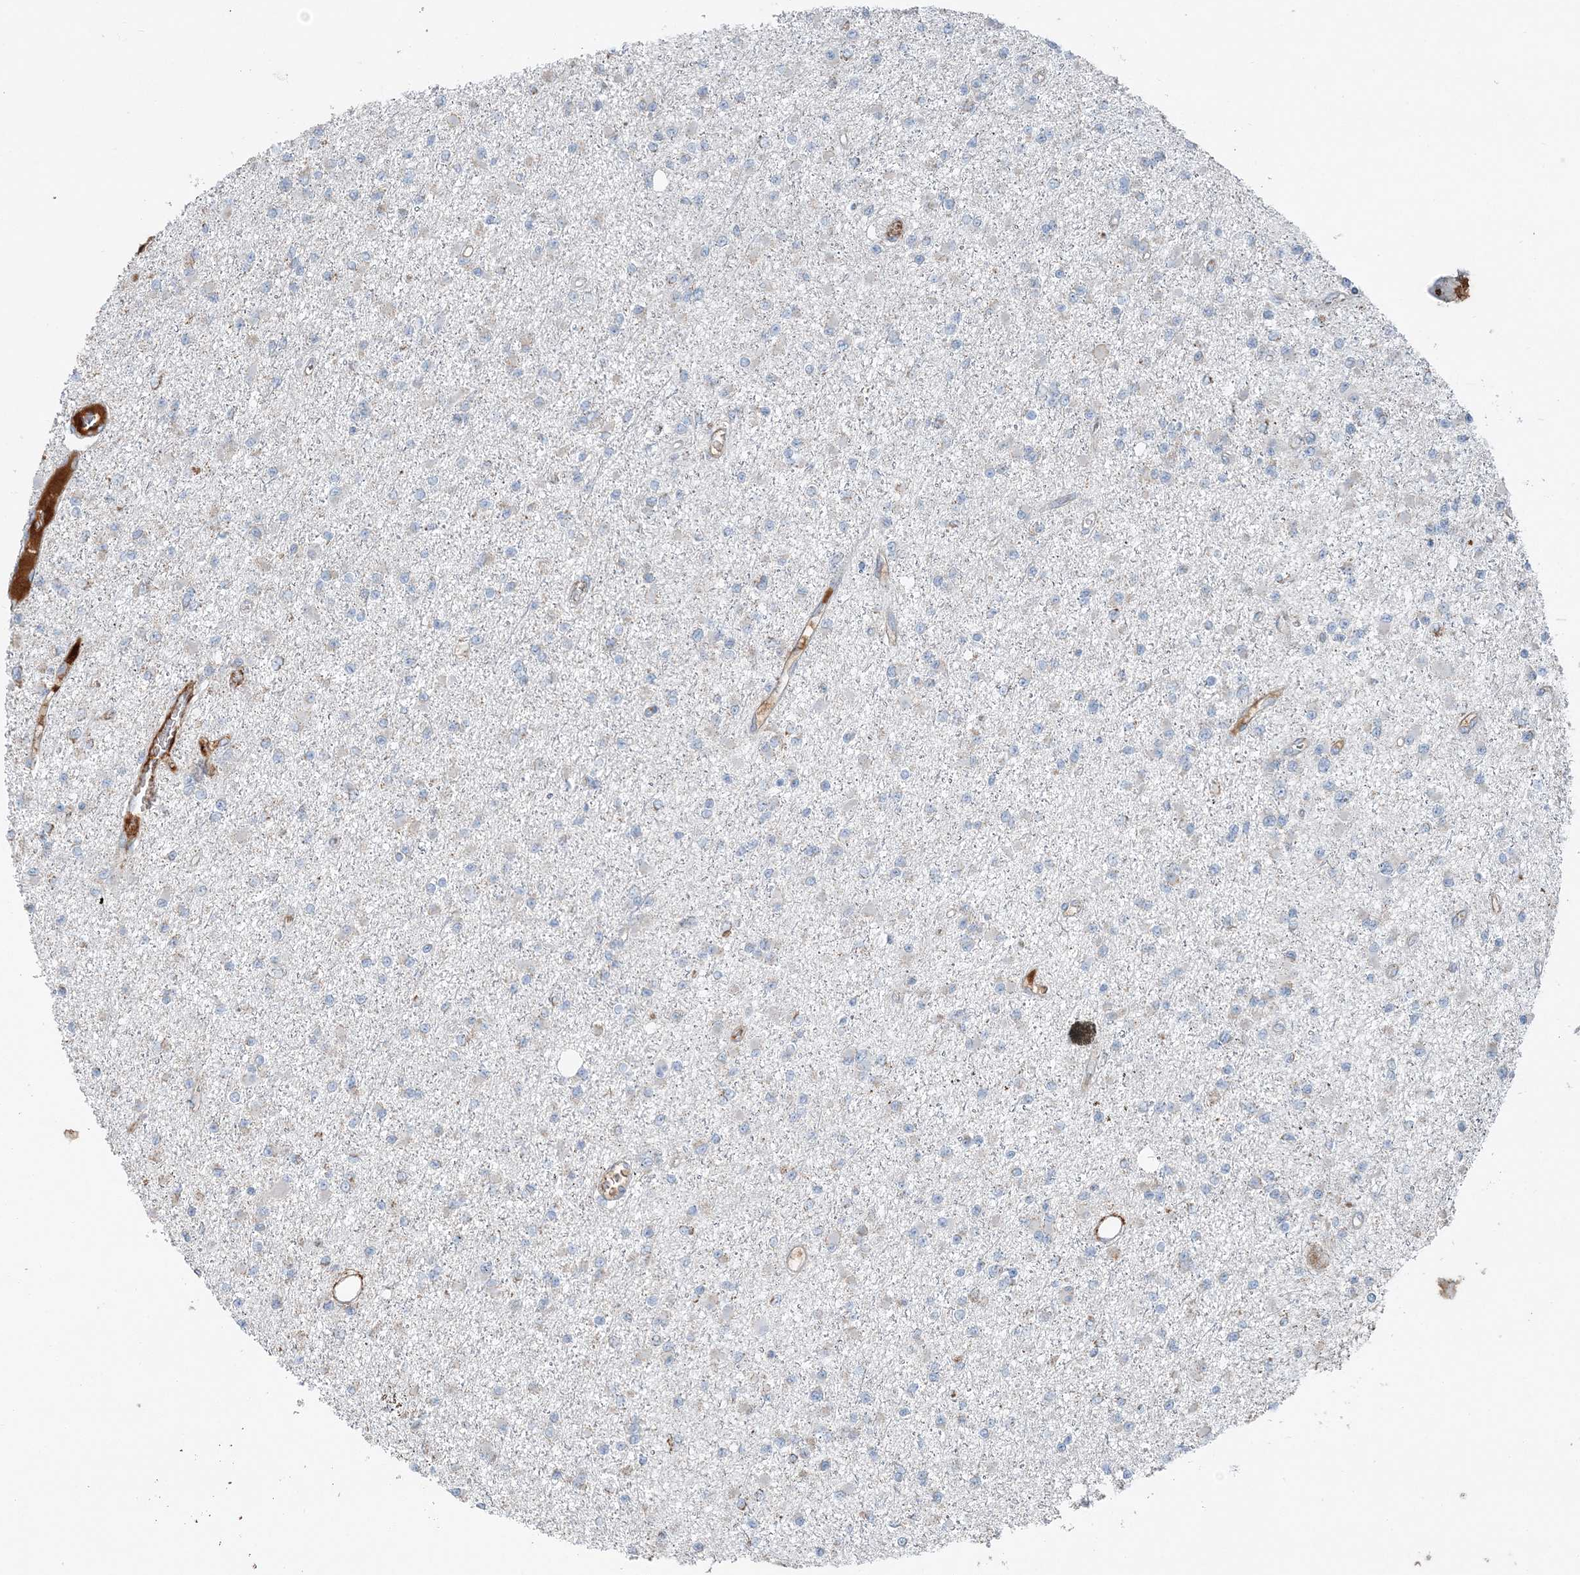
{"staining": {"intensity": "negative", "quantity": "none", "location": "none"}, "tissue": "glioma", "cell_type": "Tumor cells", "image_type": "cancer", "snomed": [{"axis": "morphology", "description": "Glioma, malignant, Low grade"}, {"axis": "topography", "description": "Brain"}], "caption": "The micrograph demonstrates no staining of tumor cells in glioma. Nuclei are stained in blue.", "gene": "SLC22A16", "patient": {"sex": "female", "age": 22}}